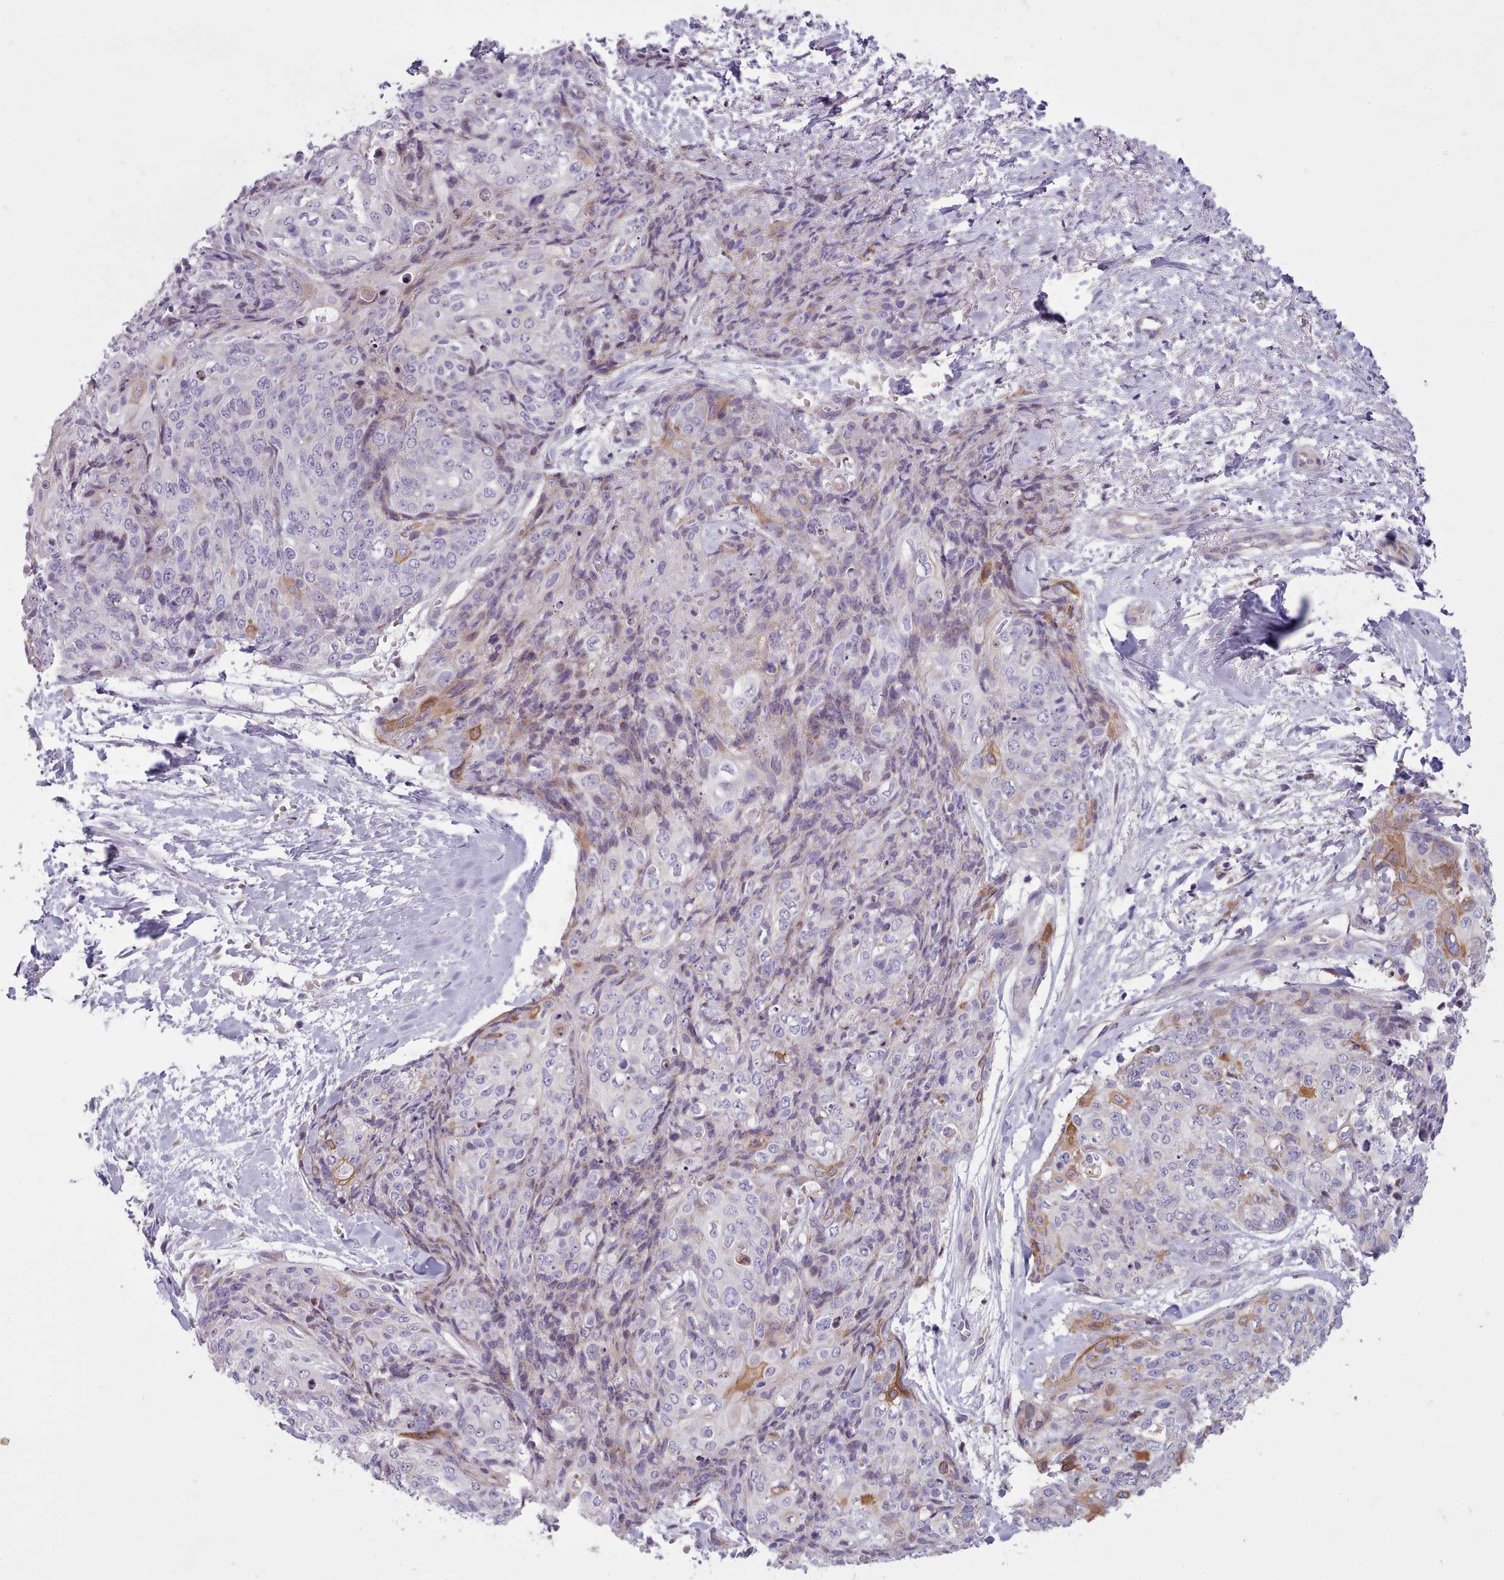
{"staining": {"intensity": "moderate", "quantity": "<25%", "location": "cytoplasmic/membranous"}, "tissue": "skin cancer", "cell_type": "Tumor cells", "image_type": "cancer", "snomed": [{"axis": "morphology", "description": "Squamous cell carcinoma, NOS"}, {"axis": "topography", "description": "Skin"}, {"axis": "topography", "description": "Vulva"}], "caption": "About <25% of tumor cells in human squamous cell carcinoma (skin) demonstrate moderate cytoplasmic/membranous protein positivity as visualized by brown immunohistochemical staining.", "gene": "SLC52A3", "patient": {"sex": "female", "age": 85}}